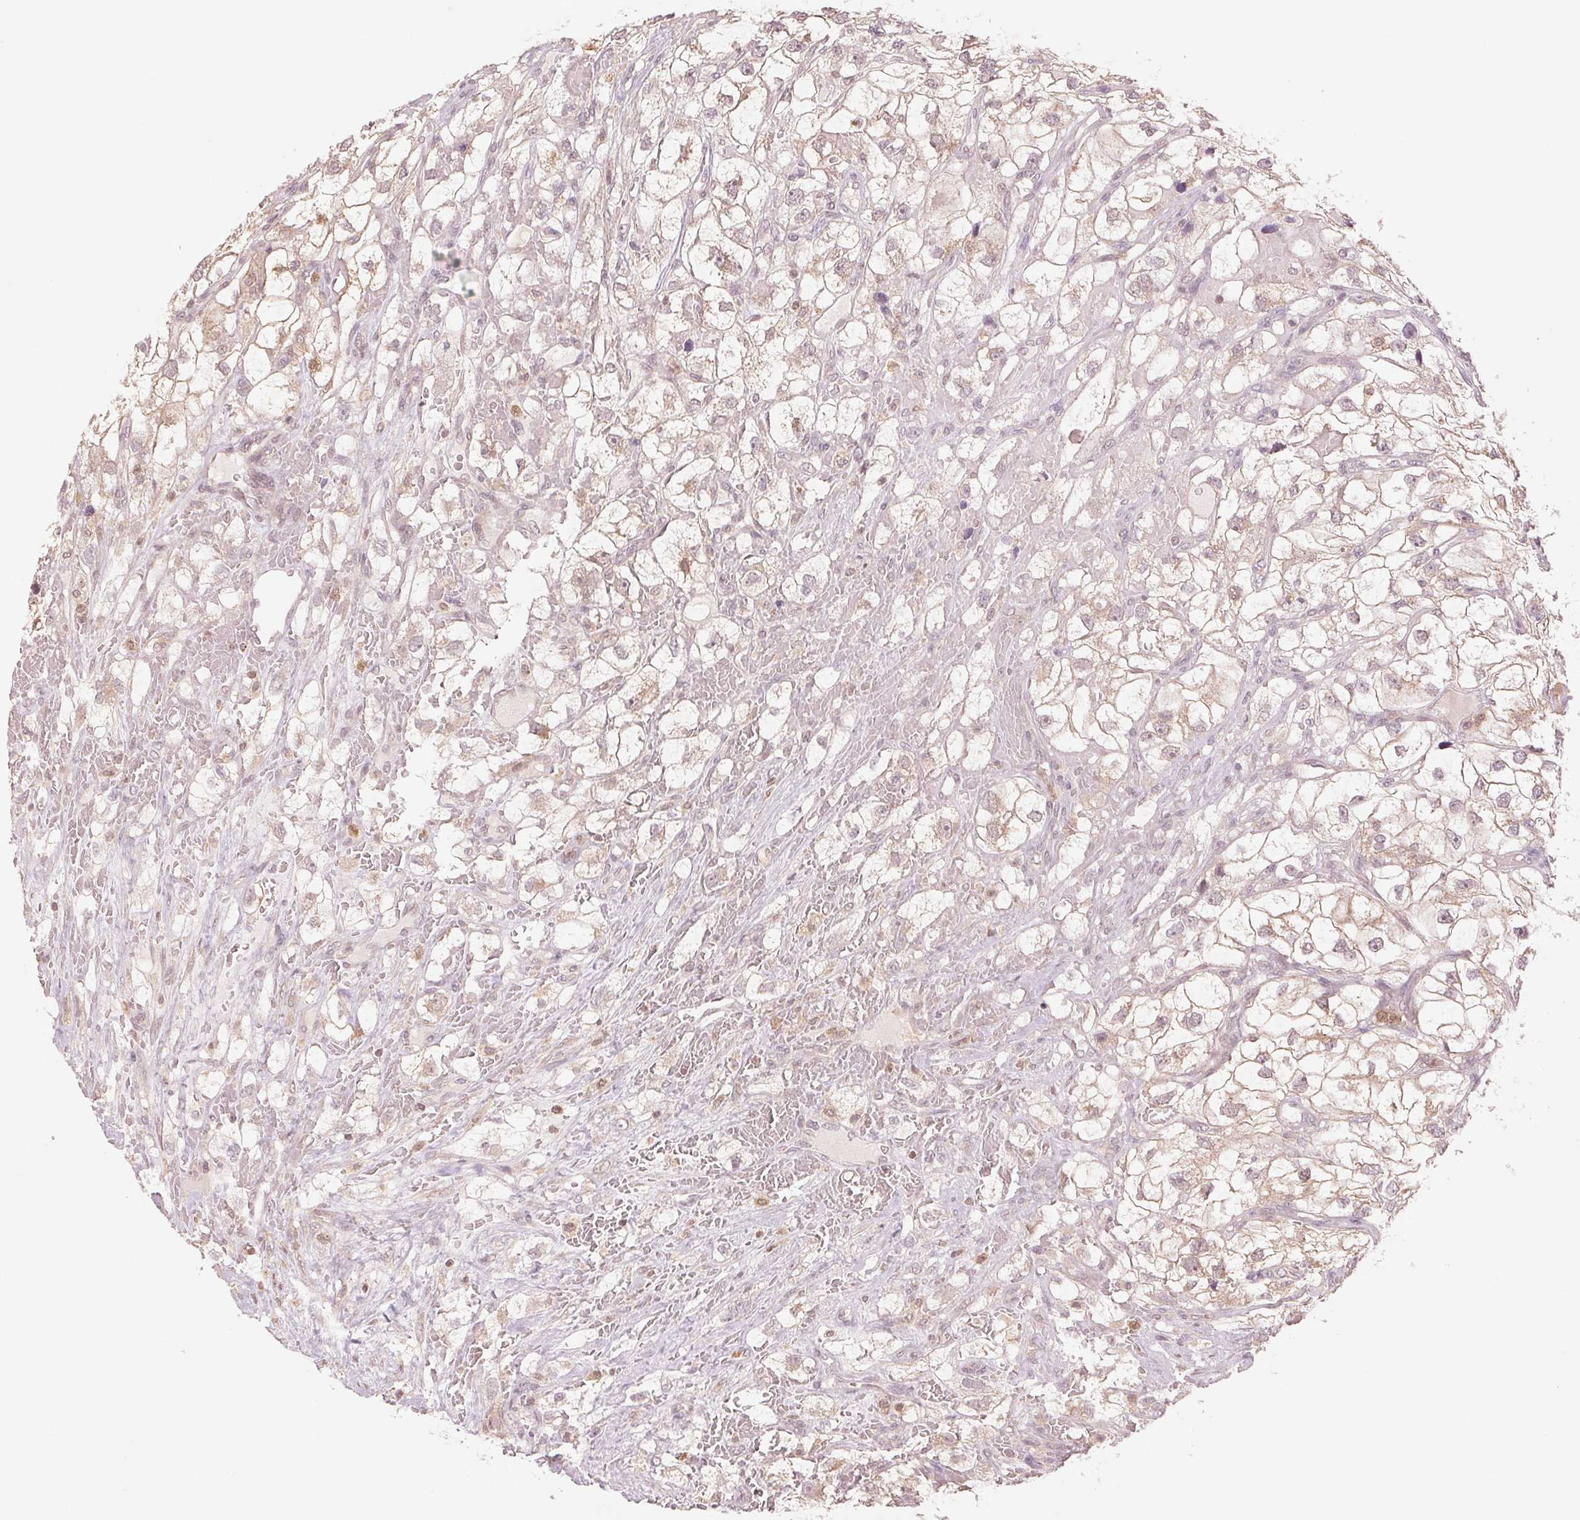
{"staining": {"intensity": "weak", "quantity": "<25%", "location": "cytoplasmic/membranous"}, "tissue": "renal cancer", "cell_type": "Tumor cells", "image_type": "cancer", "snomed": [{"axis": "morphology", "description": "Adenocarcinoma, NOS"}, {"axis": "topography", "description": "Kidney"}], "caption": "Immunohistochemistry (IHC) histopathology image of renal adenocarcinoma stained for a protein (brown), which demonstrates no positivity in tumor cells.", "gene": "MAPK14", "patient": {"sex": "male", "age": 59}}